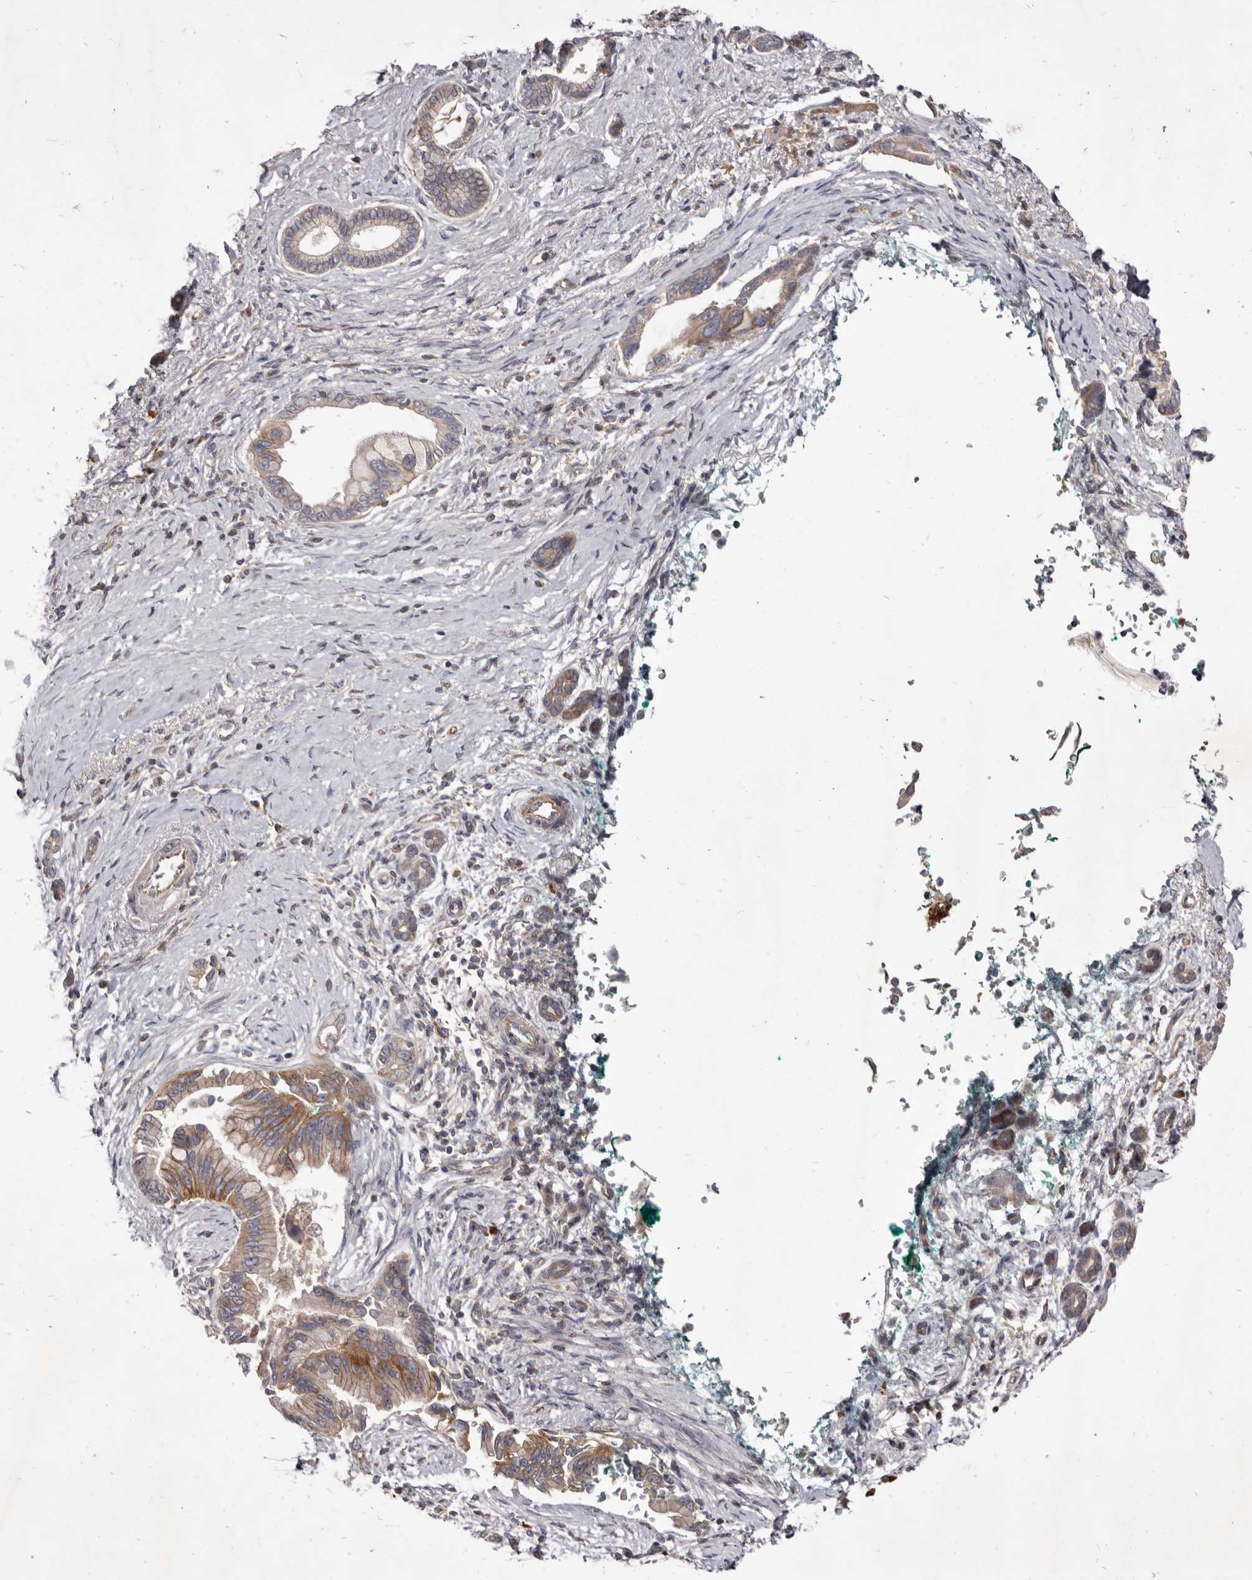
{"staining": {"intensity": "moderate", "quantity": "25%-75%", "location": "cytoplasmic/membranous"}, "tissue": "pancreatic cancer", "cell_type": "Tumor cells", "image_type": "cancer", "snomed": [{"axis": "morphology", "description": "Adenocarcinoma, NOS"}, {"axis": "topography", "description": "Pancreas"}], "caption": "There is medium levels of moderate cytoplasmic/membranous expression in tumor cells of pancreatic cancer (adenocarcinoma), as demonstrated by immunohistochemical staining (brown color).", "gene": "FAS", "patient": {"sex": "male", "age": 78}}